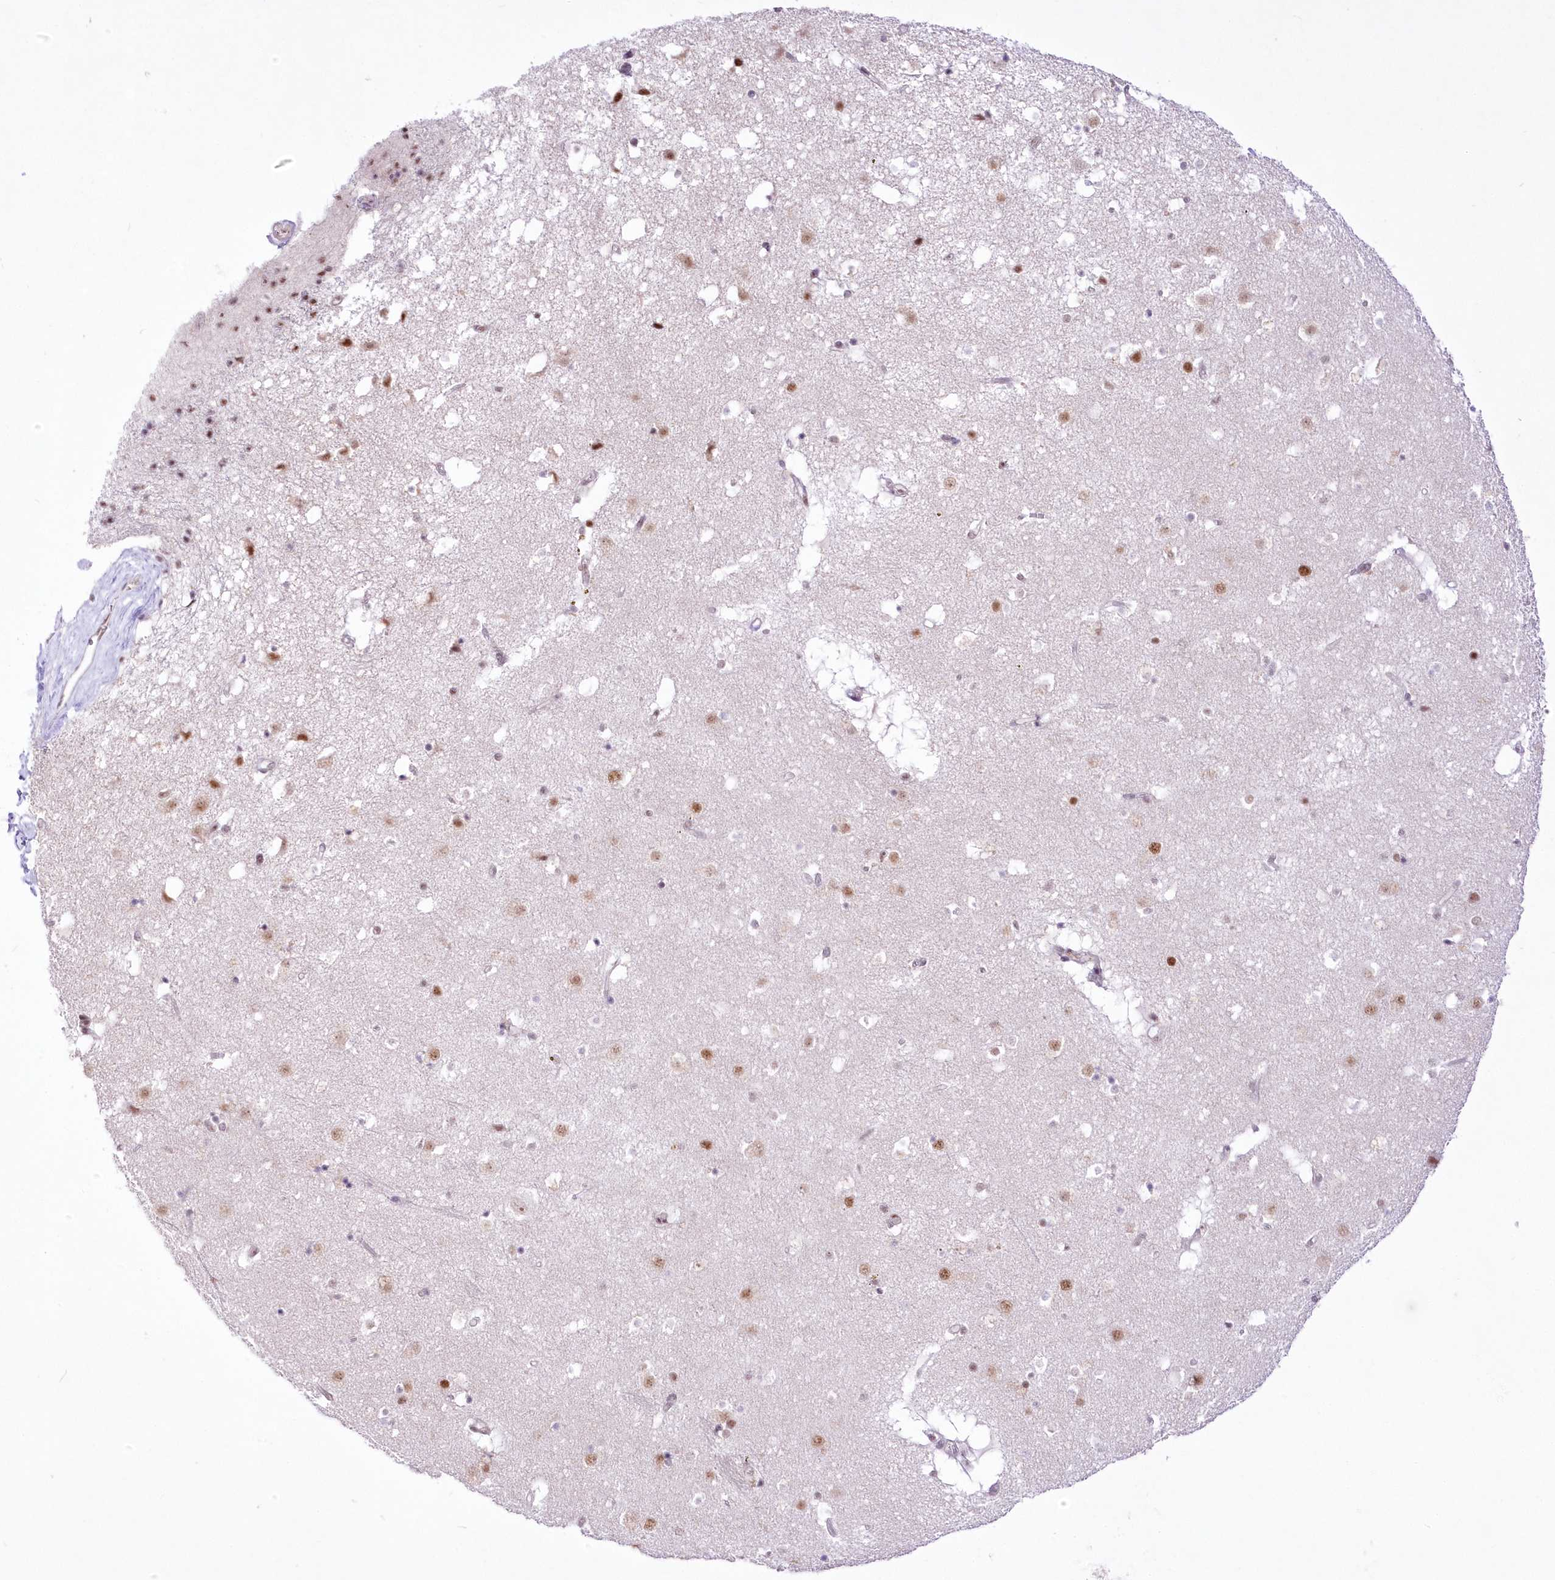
{"staining": {"intensity": "moderate", "quantity": "<25%", "location": "nuclear"}, "tissue": "caudate", "cell_type": "Glial cells", "image_type": "normal", "snomed": [{"axis": "morphology", "description": "Normal tissue, NOS"}, {"axis": "topography", "description": "Lateral ventricle wall"}], "caption": "A micrograph of caudate stained for a protein exhibits moderate nuclear brown staining in glial cells. (Stains: DAB (3,3'-diaminobenzidine) in brown, nuclei in blue, Microscopy: brightfield microscopy at high magnification).", "gene": "NSUN2", "patient": {"sex": "male", "age": 70}}